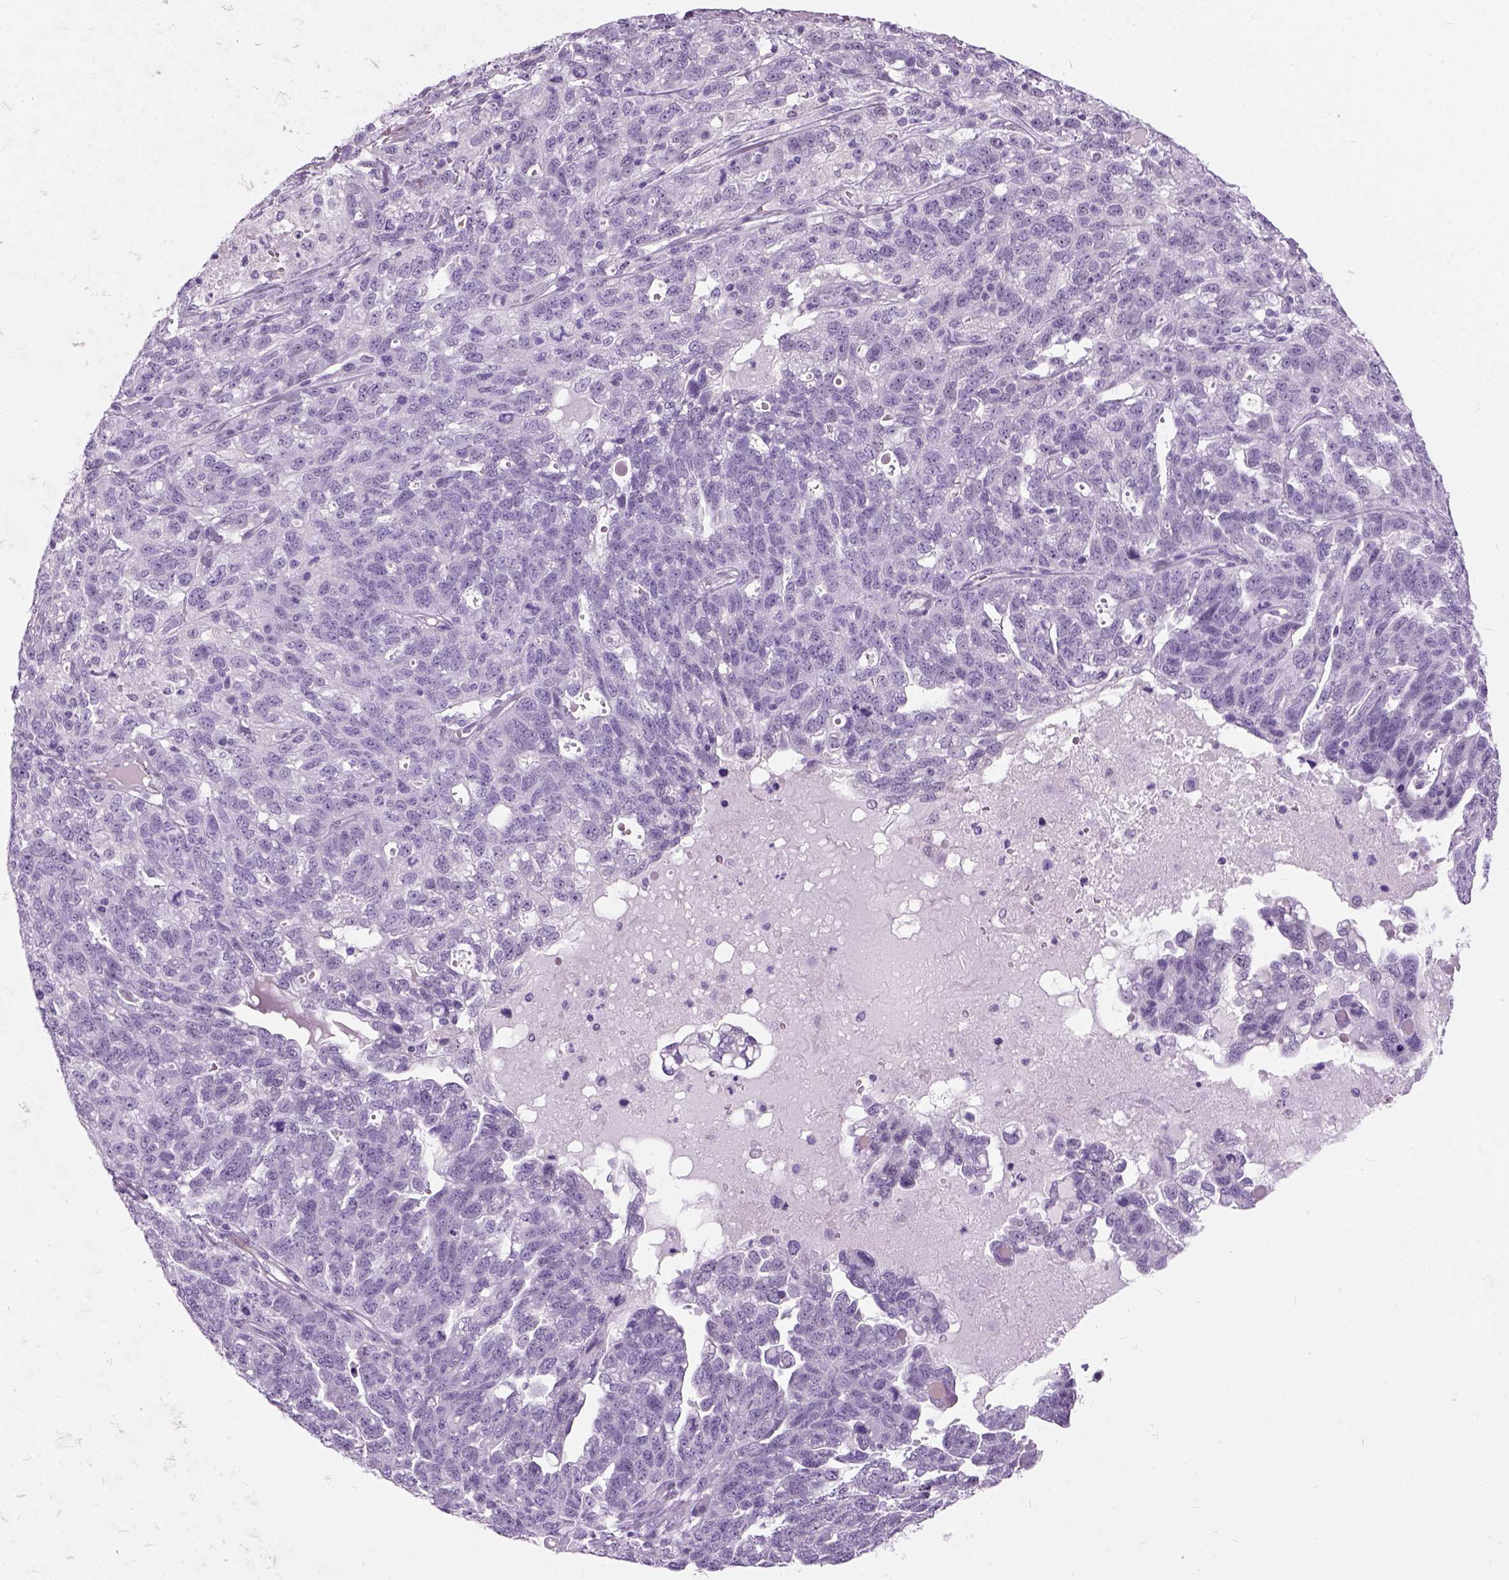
{"staining": {"intensity": "negative", "quantity": "none", "location": "none"}, "tissue": "ovarian cancer", "cell_type": "Tumor cells", "image_type": "cancer", "snomed": [{"axis": "morphology", "description": "Cystadenocarcinoma, serous, NOS"}, {"axis": "topography", "description": "Ovary"}], "caption": "DAB (3,3'-diaminobenzidine) immunohistochemical staining of human ovarian serous cystadenocarcinoma shows no significant positivity in tumor cells.", "gene": "AXDND1", "patient": {"sex": "female", "age": 71}}